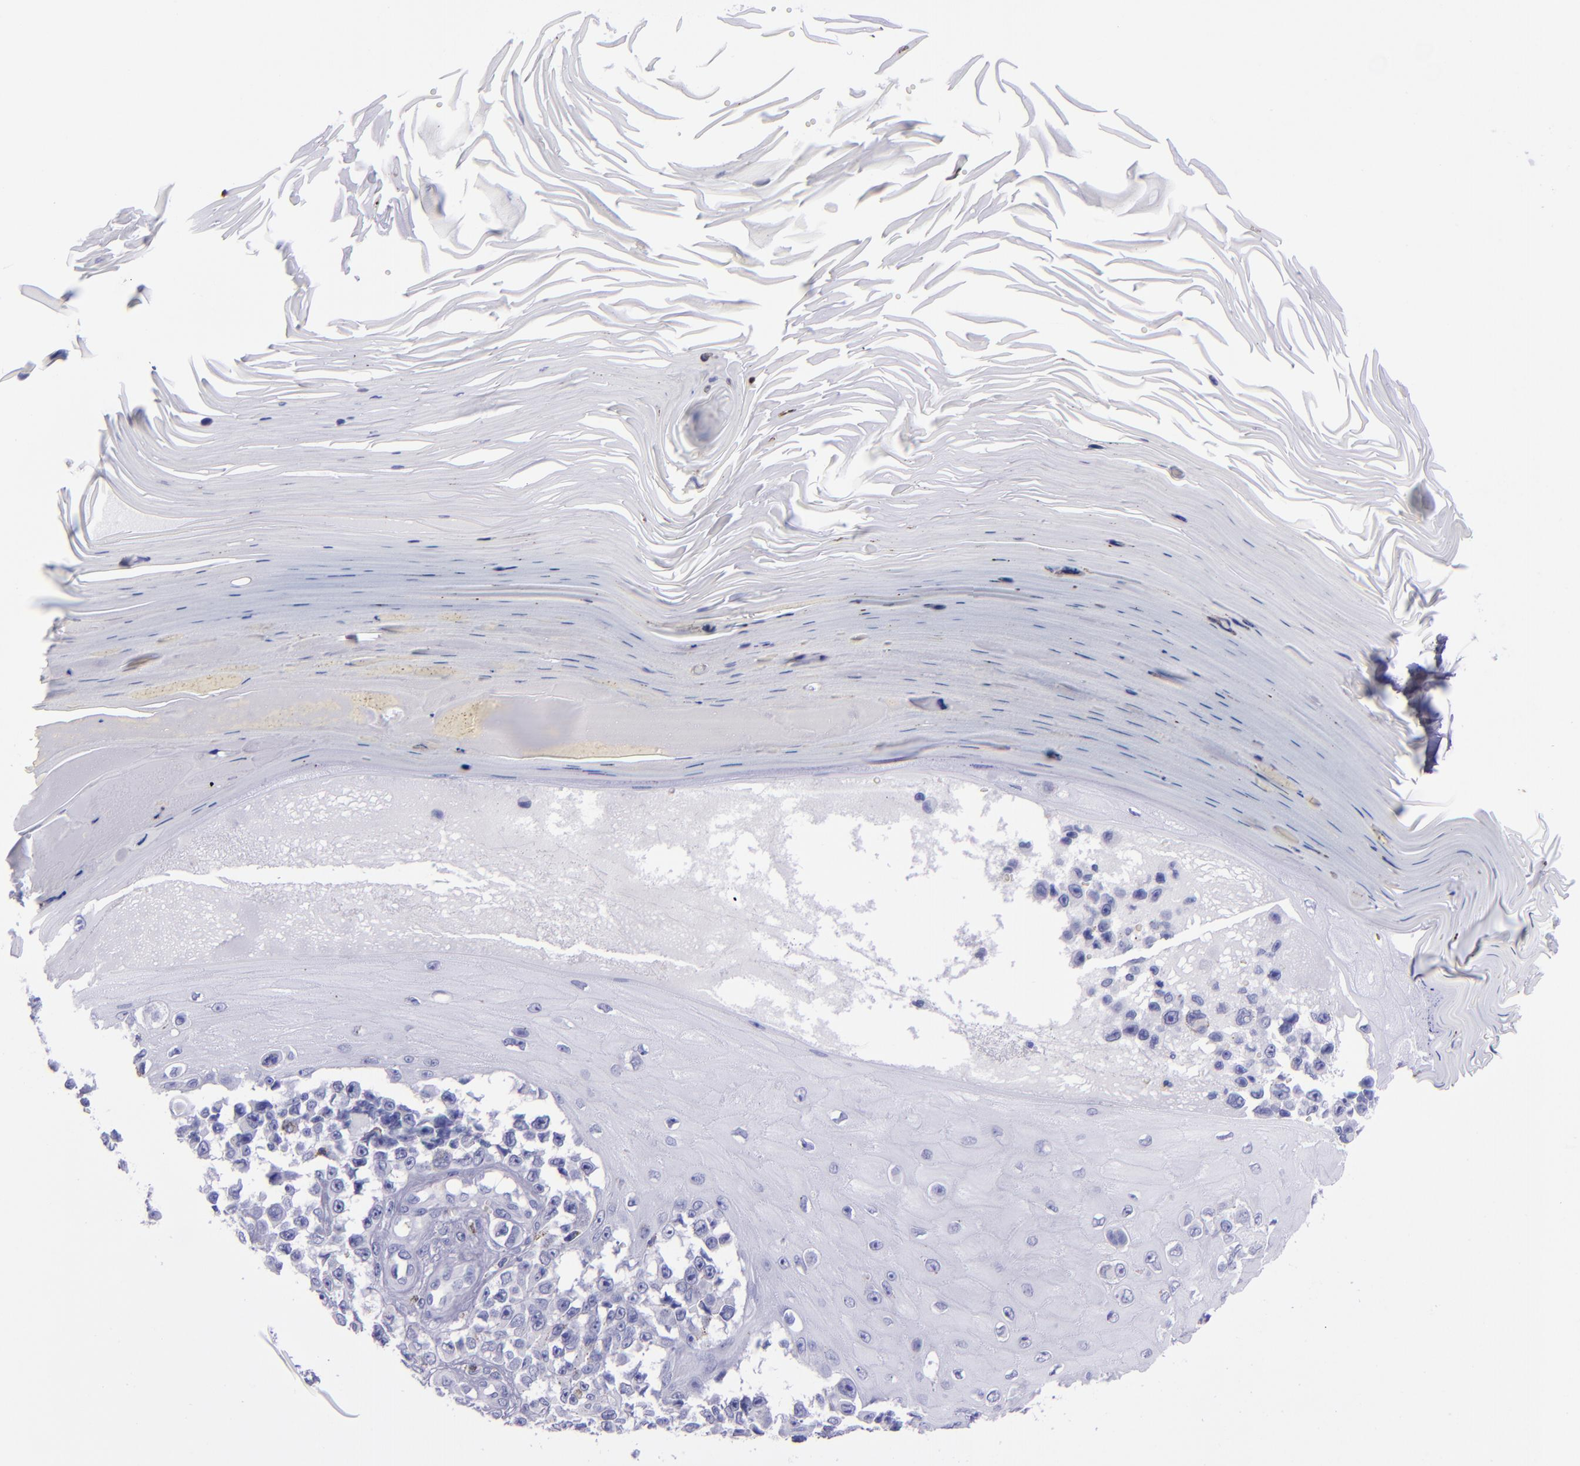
{"staining": {"intensity": "negative", "quantity": "none", "location": "none"}, "tissue": "melanoma", "cell_type": "Tumor cells", "image_type": "cancer", "snomed": [{"axis": "morphology", "description": "Malignant melanoma, NOS"}, {"axis": "topography", "description": "Skin"}], "caption": "A high-resolution histopathology image shows immunohistochemistry staining of malignant melanoma, which reveals no significant positivity in tumor cells. (Stains: DAB immunohistochemistry with hematoxylin counter stain, Microscopy: brightfield microscopy at high magnification).", "gene": "CR1", "patient": {"sex": "female", "age": 82}}